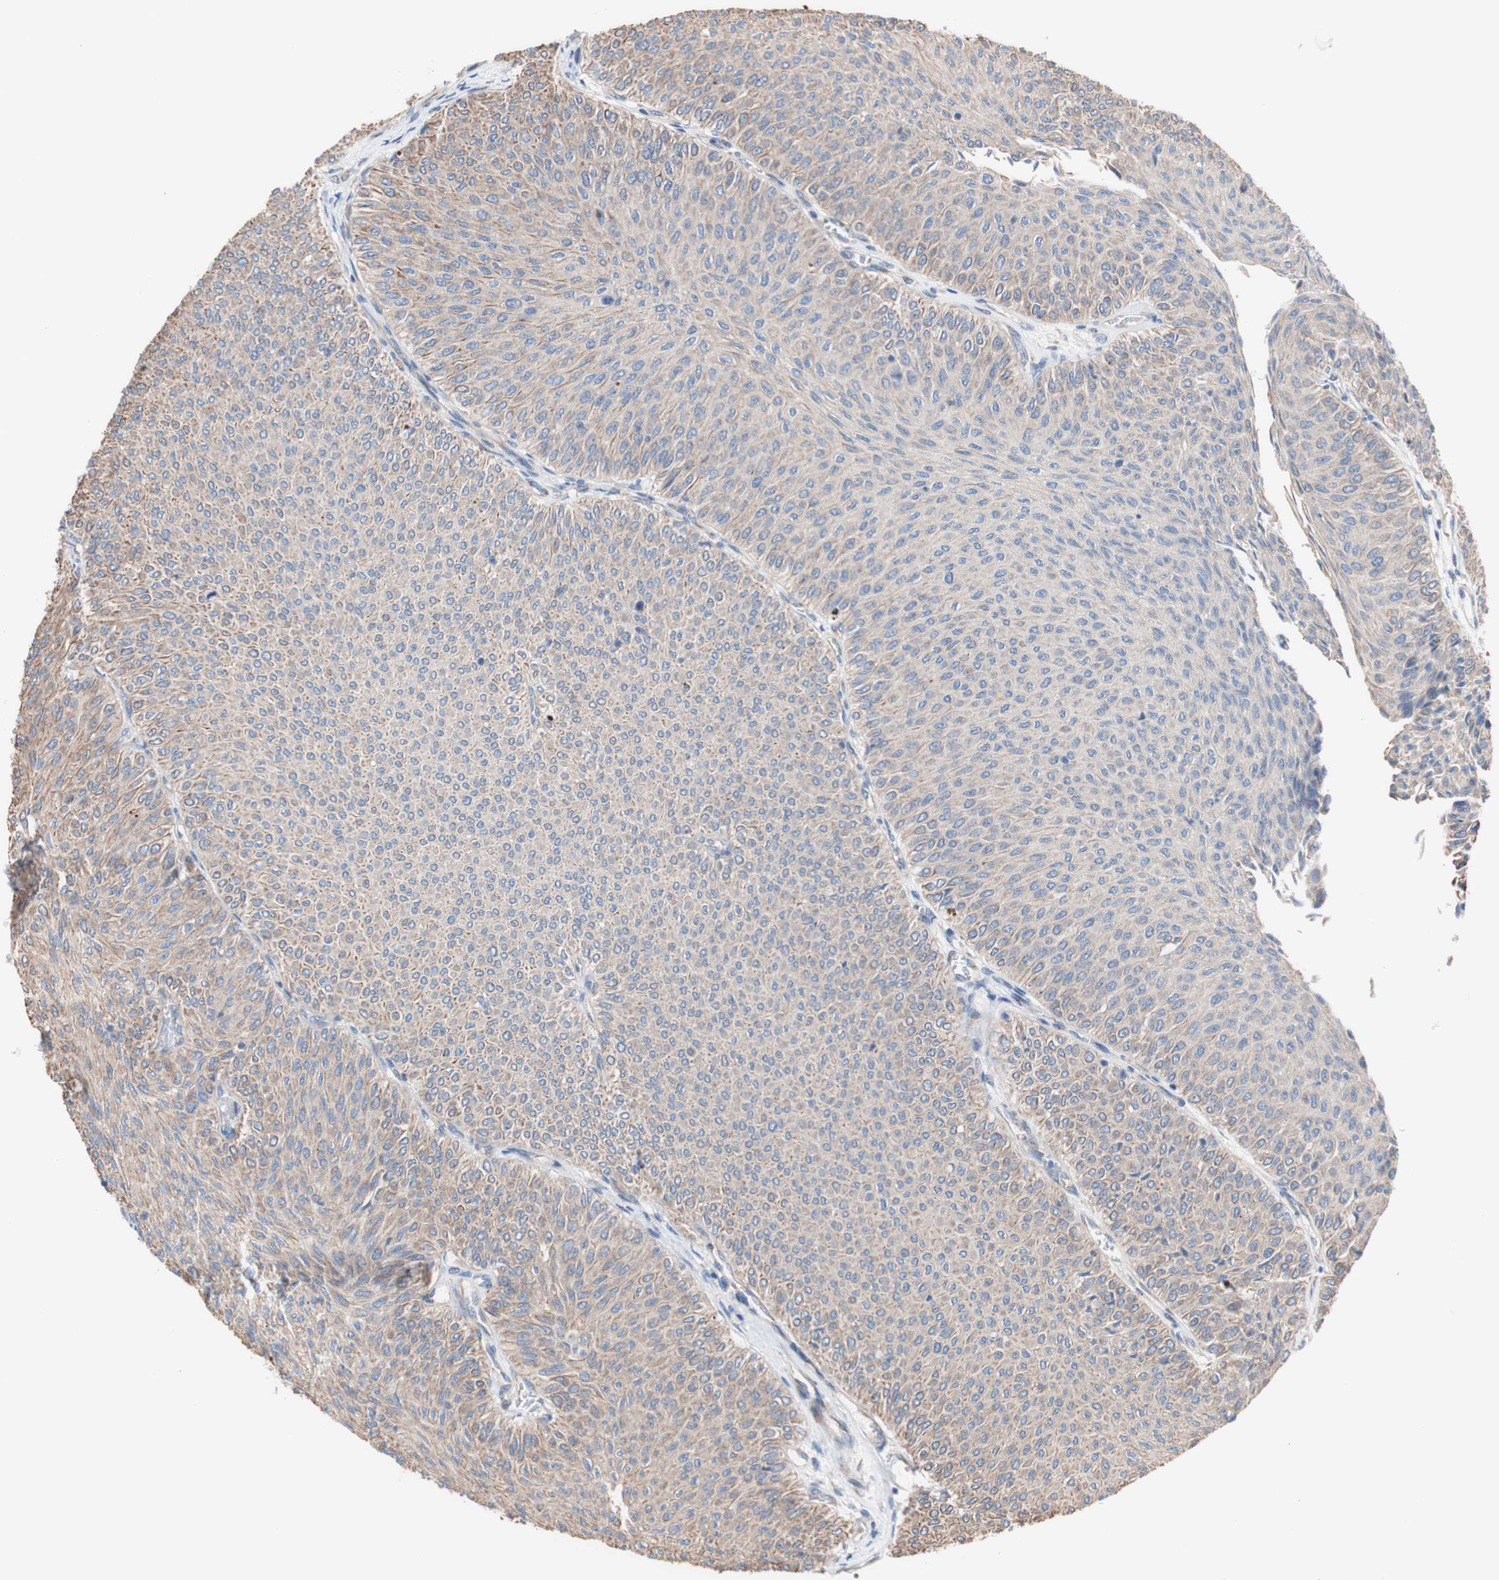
{"staining": {"intensity": "moderate", "quantity": ">75%", "location": "cytoplasmic/membranous"}, "tissue": "urothelial cancer", "cell_type": "Tumor cells", "image_type": "cancer", "snomed": [{"axis": "morphology", "description": "Urothelial carcinoma, Low grade"}, {"axis": "topography", "description": "Urinary bladder"}], "caption": "Urothelial cancer stained with a brown dye displays moderate cytoplasmic/membranous positive expression in approximately >75% of tumor cells.", "gene": "LRIG3", "patient": {"sex": "male", "age": 78}}